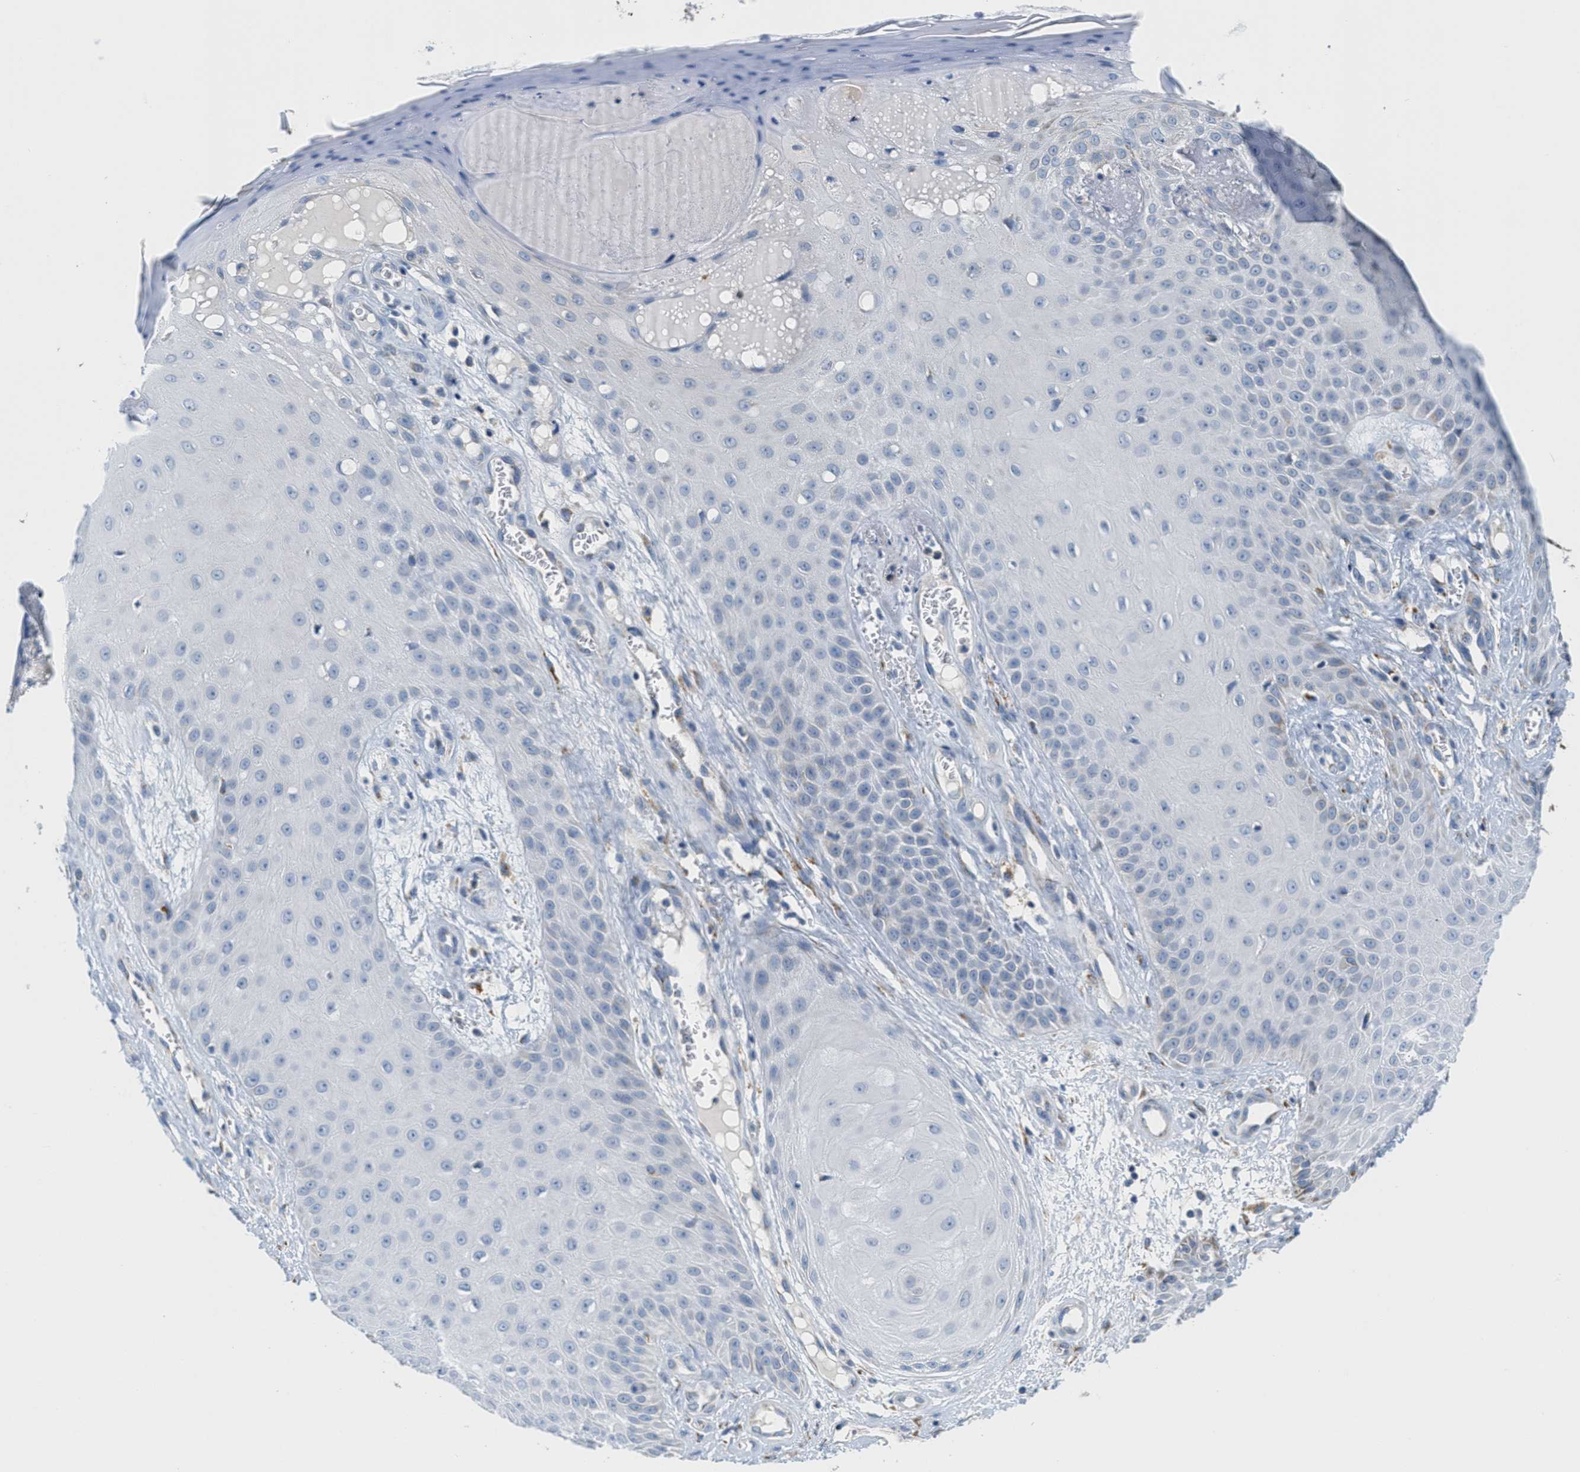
{"staining": {"intensity": "moderate", "quantity": "<25%", "location": "cytoplasmic/membranous"}, "tissue": "skin cancer", "cell_type": "Tumor cells", "image_type": "cancer", "snomed": [{"axis": "morphology", "description": "Squamous cell carcinoma, NOS"}, {"axis": "topography", "description": "Skin"}], "caption": "IHC histopathology image of human skin cancer stained for a protein (brown), which reveals low levels of moderate cytoplasmic/membranous positivity in approximately <25% of tumor cells.", "gene": "KCNJ5", "patient": {"sex": "male", "age": 74}}